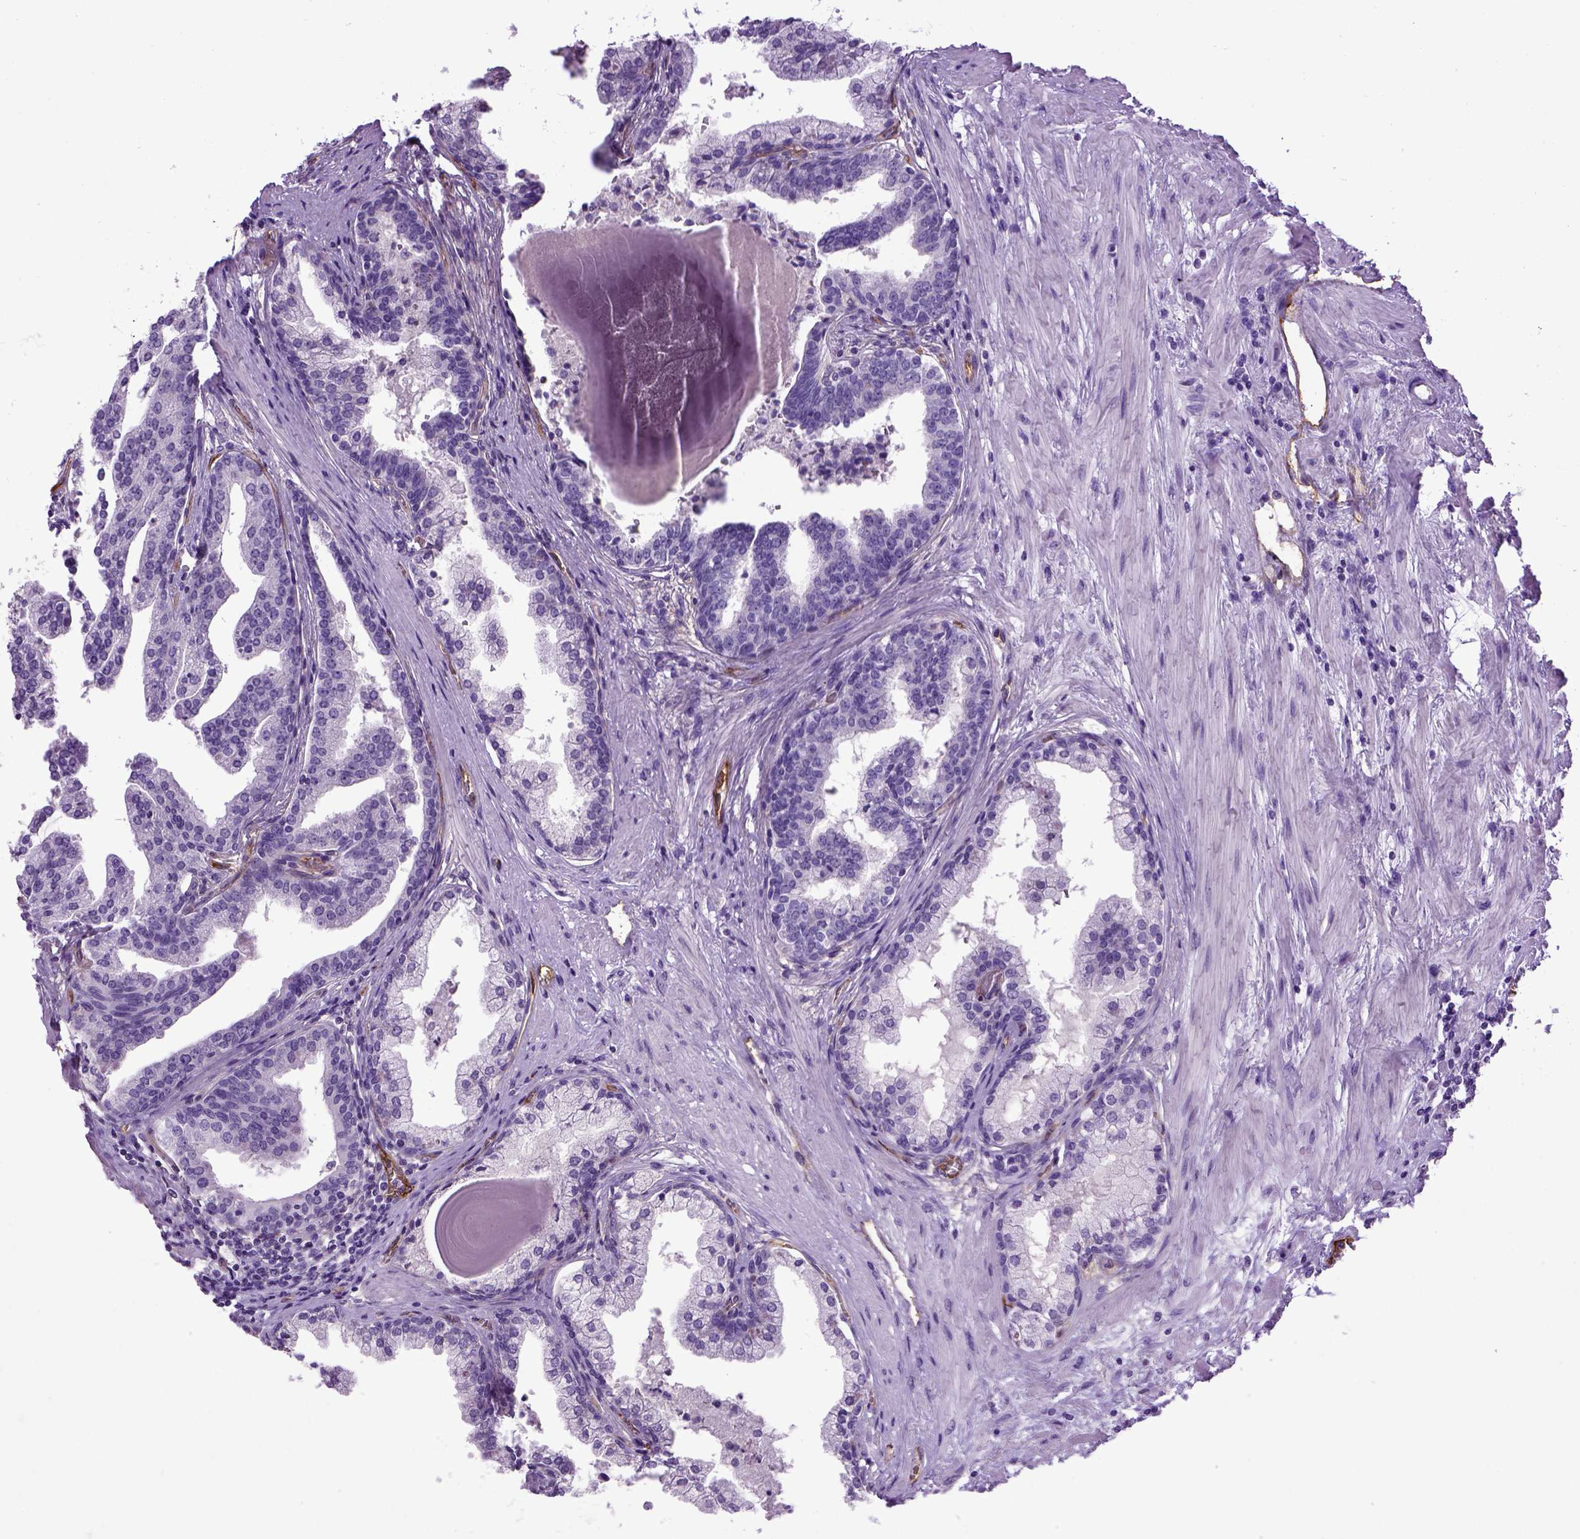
{"staining": {"intensity": "negative", "quantity": "none", "location": "none"}, "tissue": "prostate cancer", "cell_type": "Tumor cells", "image_type": "cancer", "snomed": [{"axis": "morphology", "description": "Adenocarcinoma, NOS"}, {"axis": "topography", "description": "Prostate and seminal vesicle, NOS"}, {"axis": "topography", "description": "Prostate"}], "caption": "Immunohistochemical staining of human prostate adenocarcinoma demonstrates no significant positivity in tumor cells.", "gene": "ENG", "patient": {"sex": "male", "age": 44}}